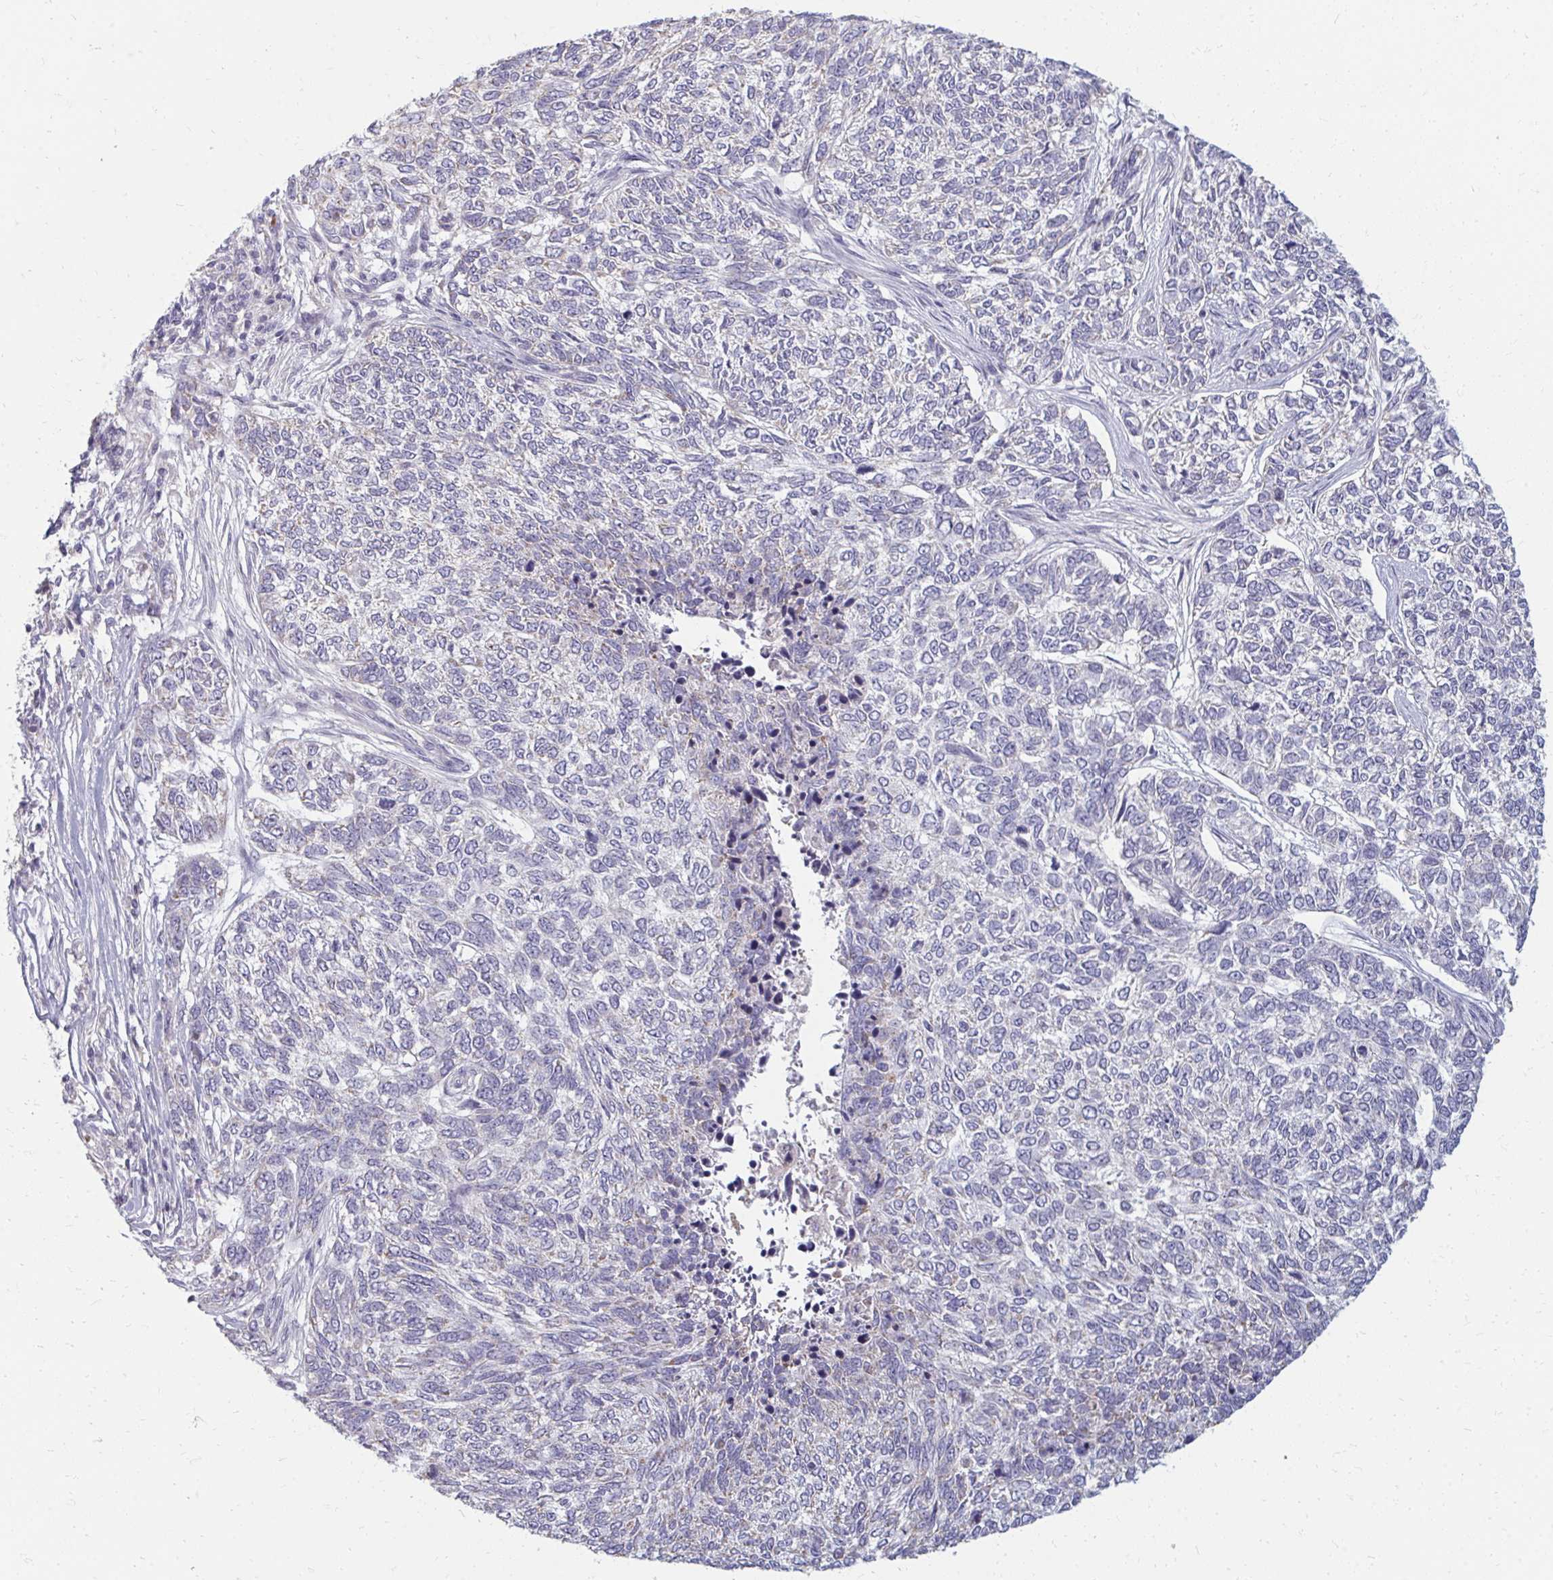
{"staining": {"intensity": "negative", "quantity": "none", "location": "none"}, "tissue": "skin cancer", "cell_type": "Tumor cells", "image_type": "cancer", "snomed": [{"axis": "morphology", "description": "Basal cell carcinoma"}, {"axis": "topography", "description": "Skin"}], "caption": "The immunohistochemistry (IHC) image has no significant positivity in tumor cells of skin cancer (basal cell carcinoma) tissue.", "gene": "RAB33A", "patient": {"sex": "female", "age": 65}}